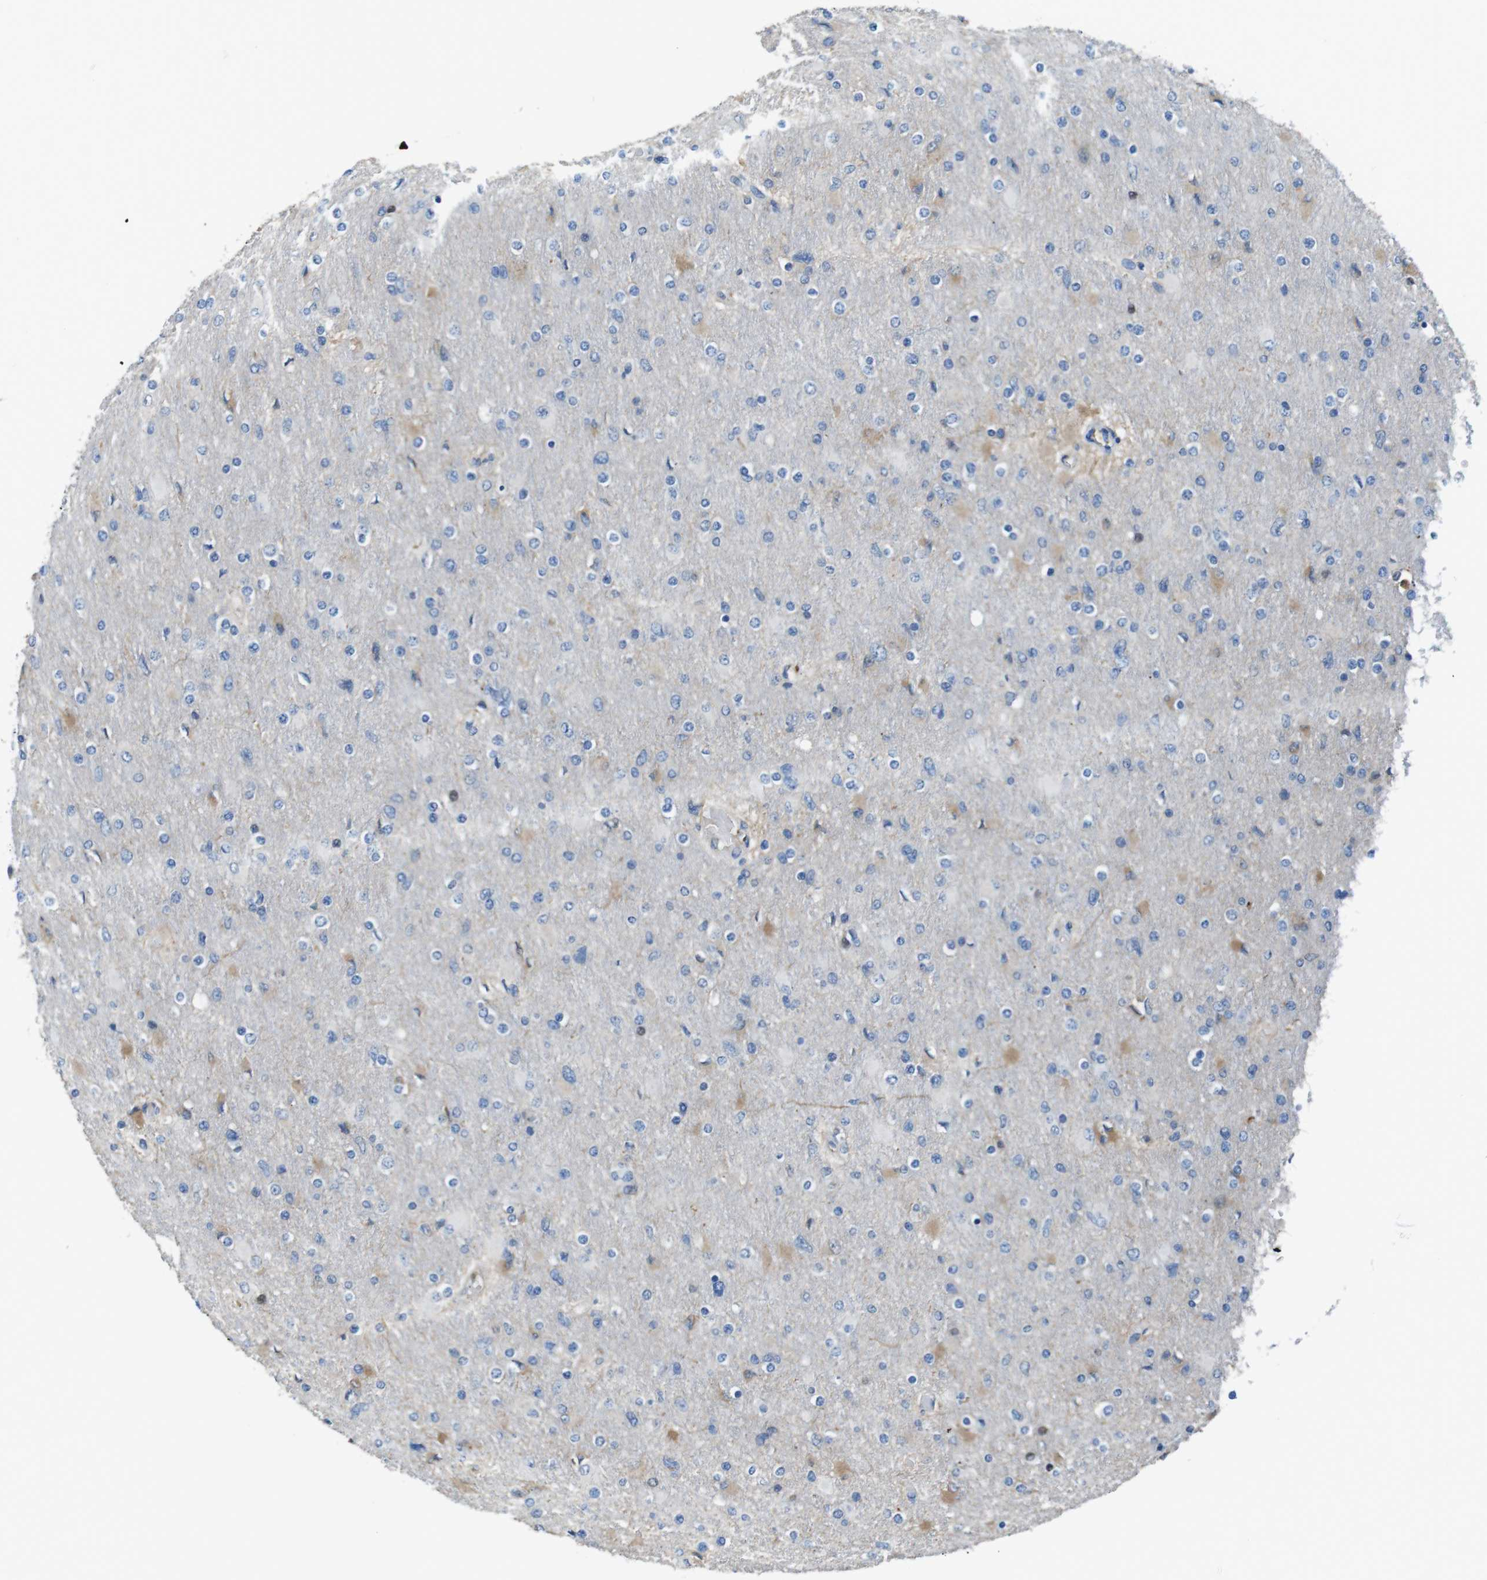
{"staining": {"intensity": "weak", "quantity": "<25%", "location": "cytoplasmic/membranous"}, "tissue": "glioma", "cell_type": "Tumor cells", "image_type": "cancer", "snomed": [{"axis": "morphology", "description": "Glioma, malignant, High grade"}, {"axis": "topography", "description": "Cerebral cortex"}], "caption": "High power microscopy image of an IHC histopathology image of malignant glioma (high-grade), revealing no significant expression in tumor cells.", "gene": "TMPRSS15", "patient": {"sex": "female", "age": 36}}